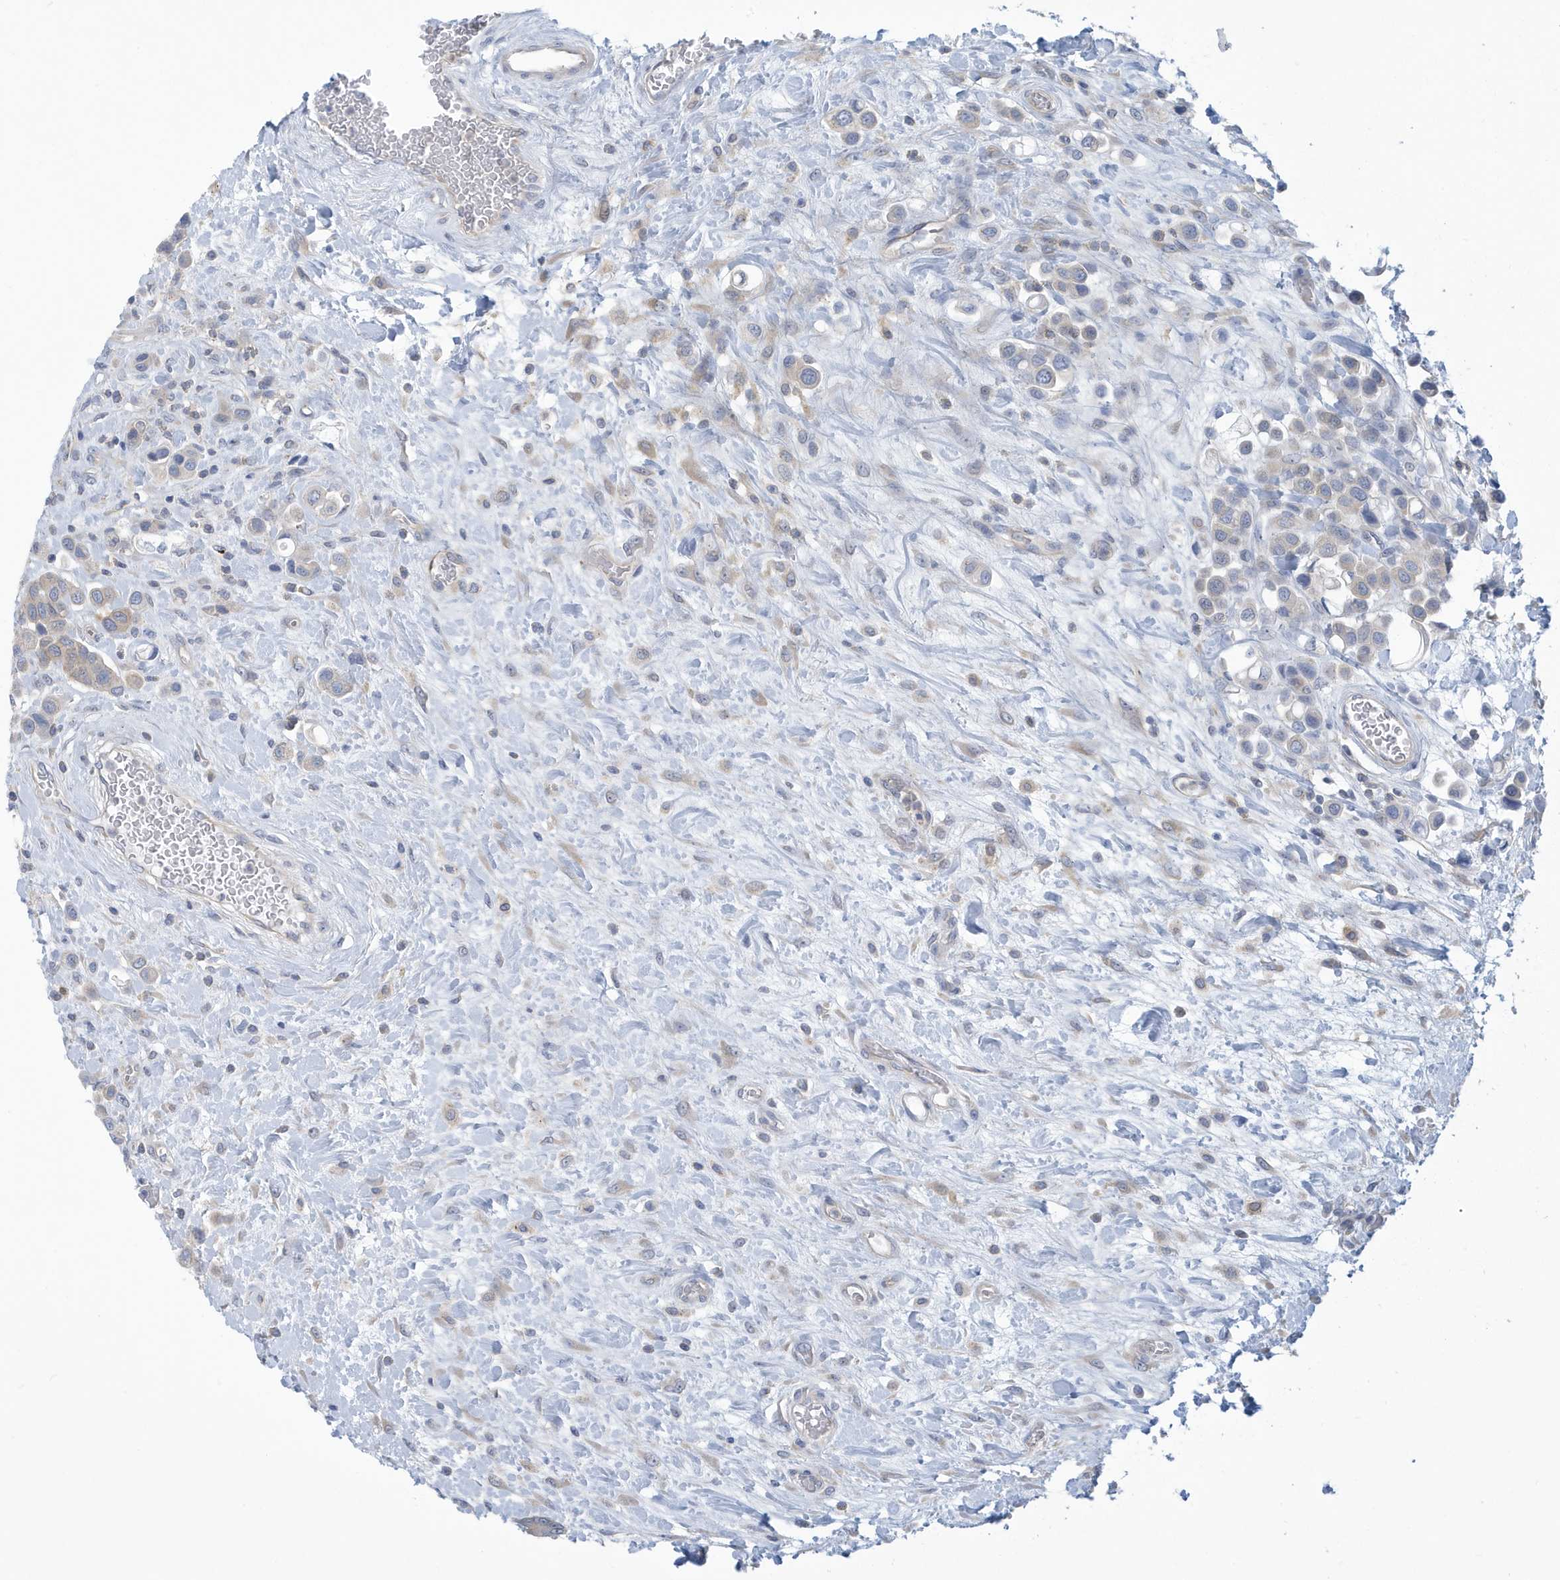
{"staining": {"intensity": "weak", "quantity": "<25%", "location": "cytoplasmic/membranous"}, "tissue": "urothelial cancer", "cell_type": "Tumor cells", "image_type": "cancer", "snomed": [{"axis": "morphology", "description": "Urothelial carcinoma, High grade"}, {"axis": "topography", "description": "Urinary bladder"}], "caption": "High power microscopy histopathology image of an immunohistochemistry (IHC) photomicrograph of urothelial cancer, revealing no significant staining in tumor cells. Brightfield microscopy of immunohistochemistry stained with DAB (3,3'-diaminobenzidine) (brown) and hematoxylin (blue), captured at high magnification.", "gene": "VTA1", "patient": {"sex": "male", "age": 50}}